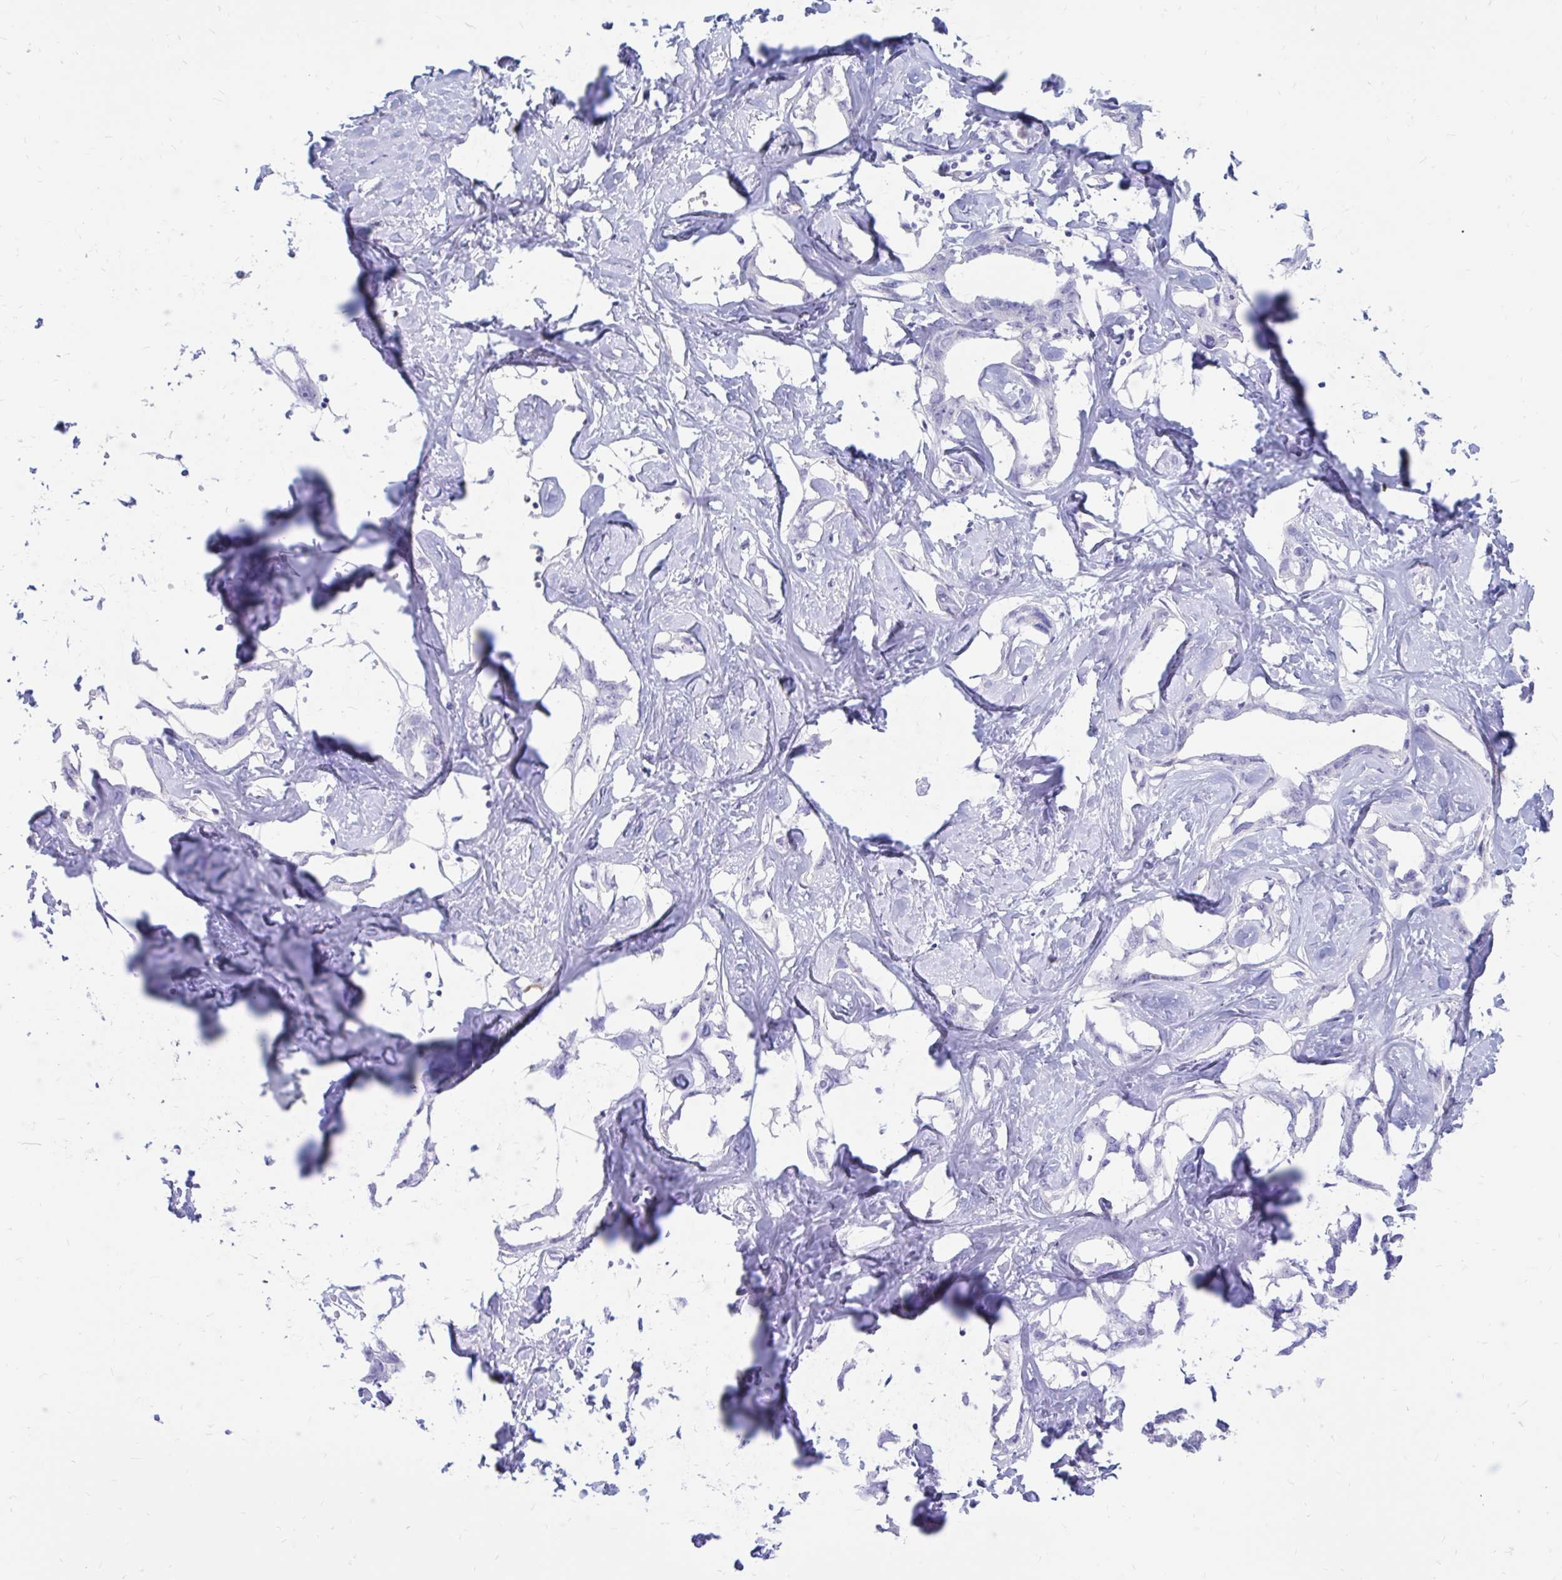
{"staining": {"intensity": "negative", "quantity": "none", "location": "none"}, "tissue": "liver cancer", "cell_type": "Tumor cells", "image_type": "cancer", "snomed": [{"axis": "morphology", "description": "Cholangiocarcinoma"}, {"axis": "topography", "description": "Liver"}], "caption": "Tumor cells show no significant protein positivity in liver cholangiocarcinoma. (DAB IHC visualized using brightfield microscopy, high magnification).", "gene": "IGSF5", "patient": {"sex": "male", "age": 59}}